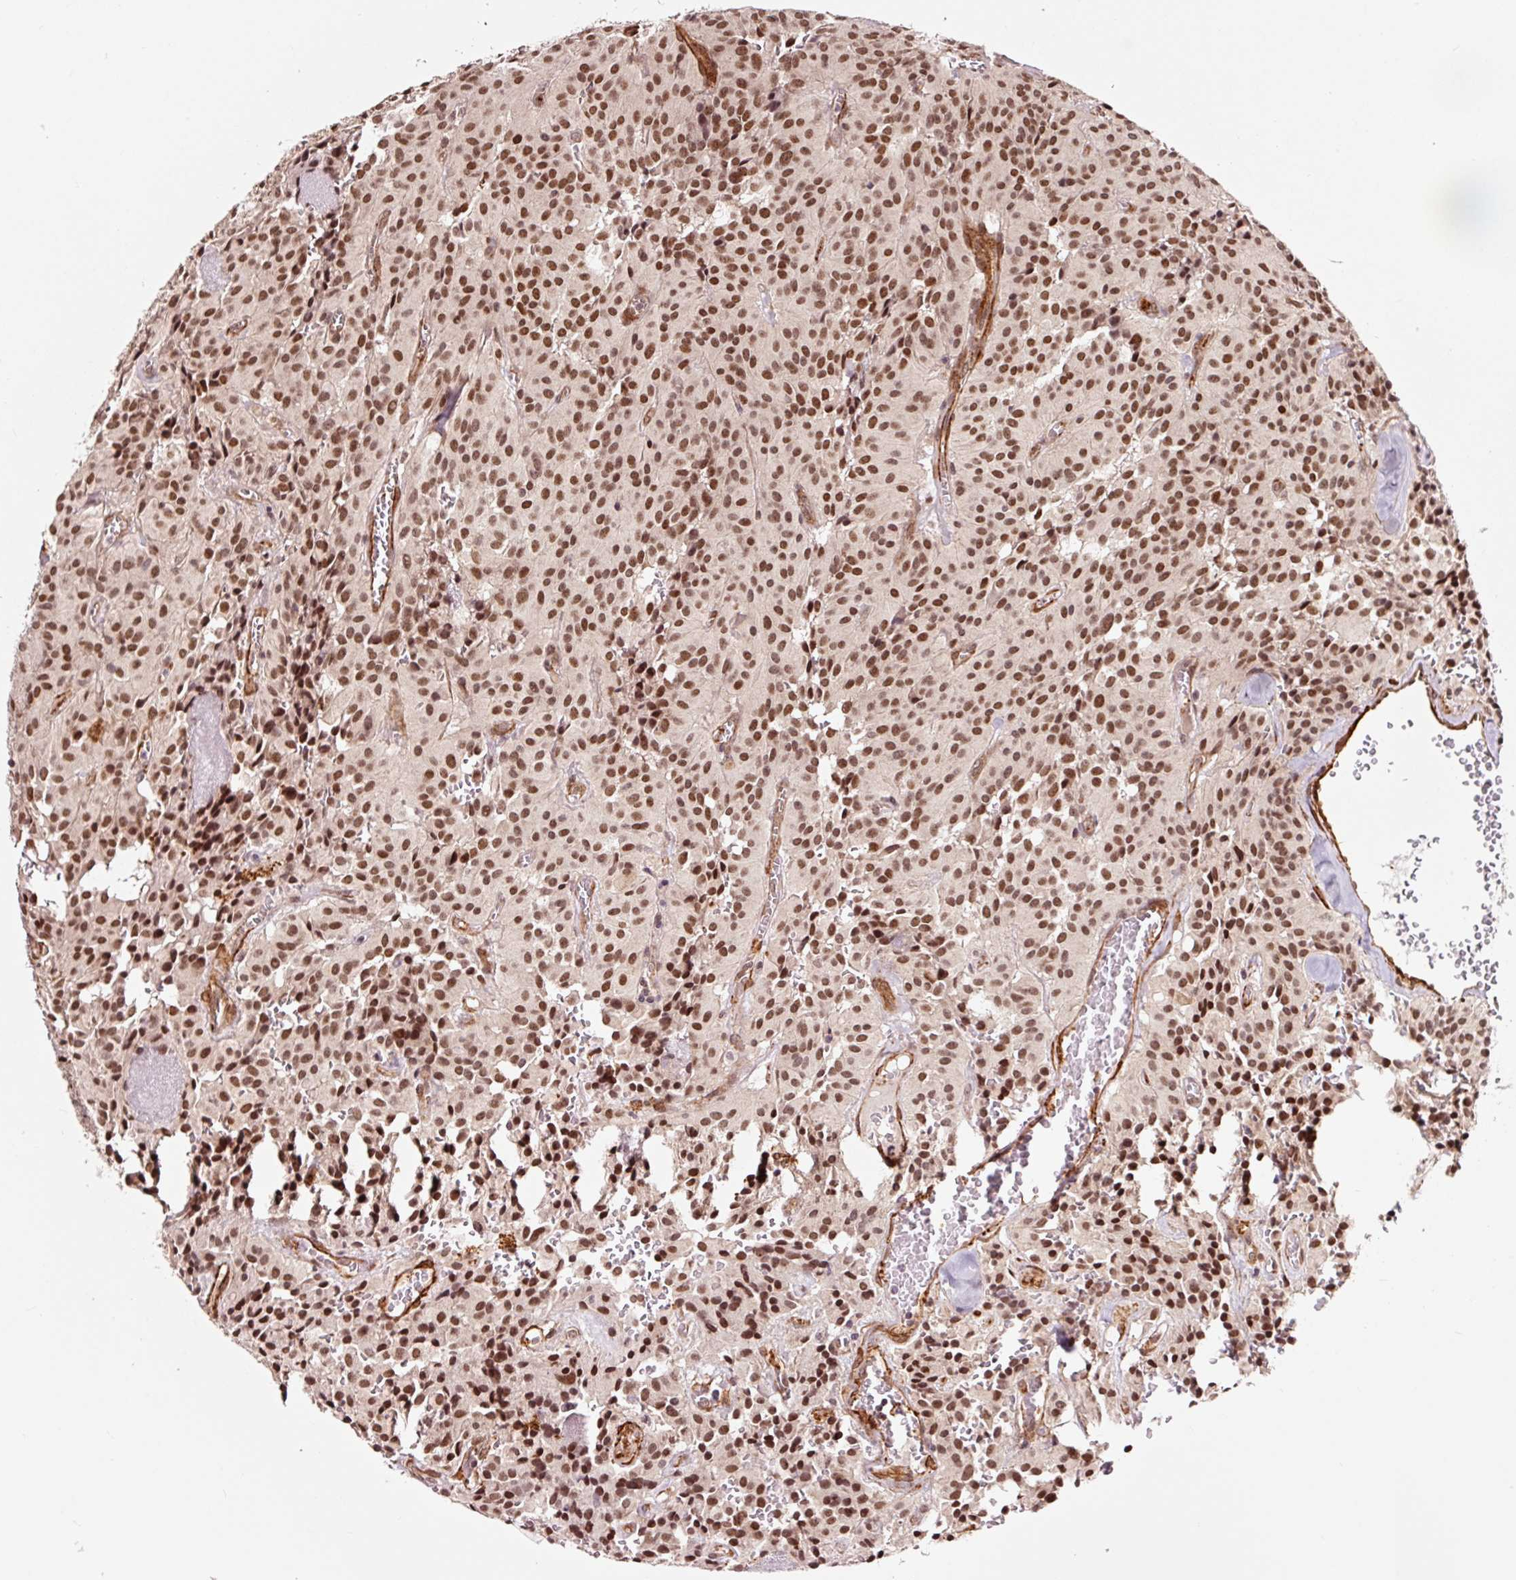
{"staining": {"intensity": "strong", "quantity": ">75%", "location": "nuclear"}, "tissue": "glioma", "cell_type": "Tumor cells", "image_type": "cancer", "snomed": [{"axis": "morphology", "description": "Glioma, malignant, Low grade"}, {"axis": "topography", "description": "Brain"}], "caption": "Strong nuclear protein staining is appreciated in approximately >75% of tumor cells in glioma.", "gene": "TPM1", "patient": {"sex": "male", "age": 42}}